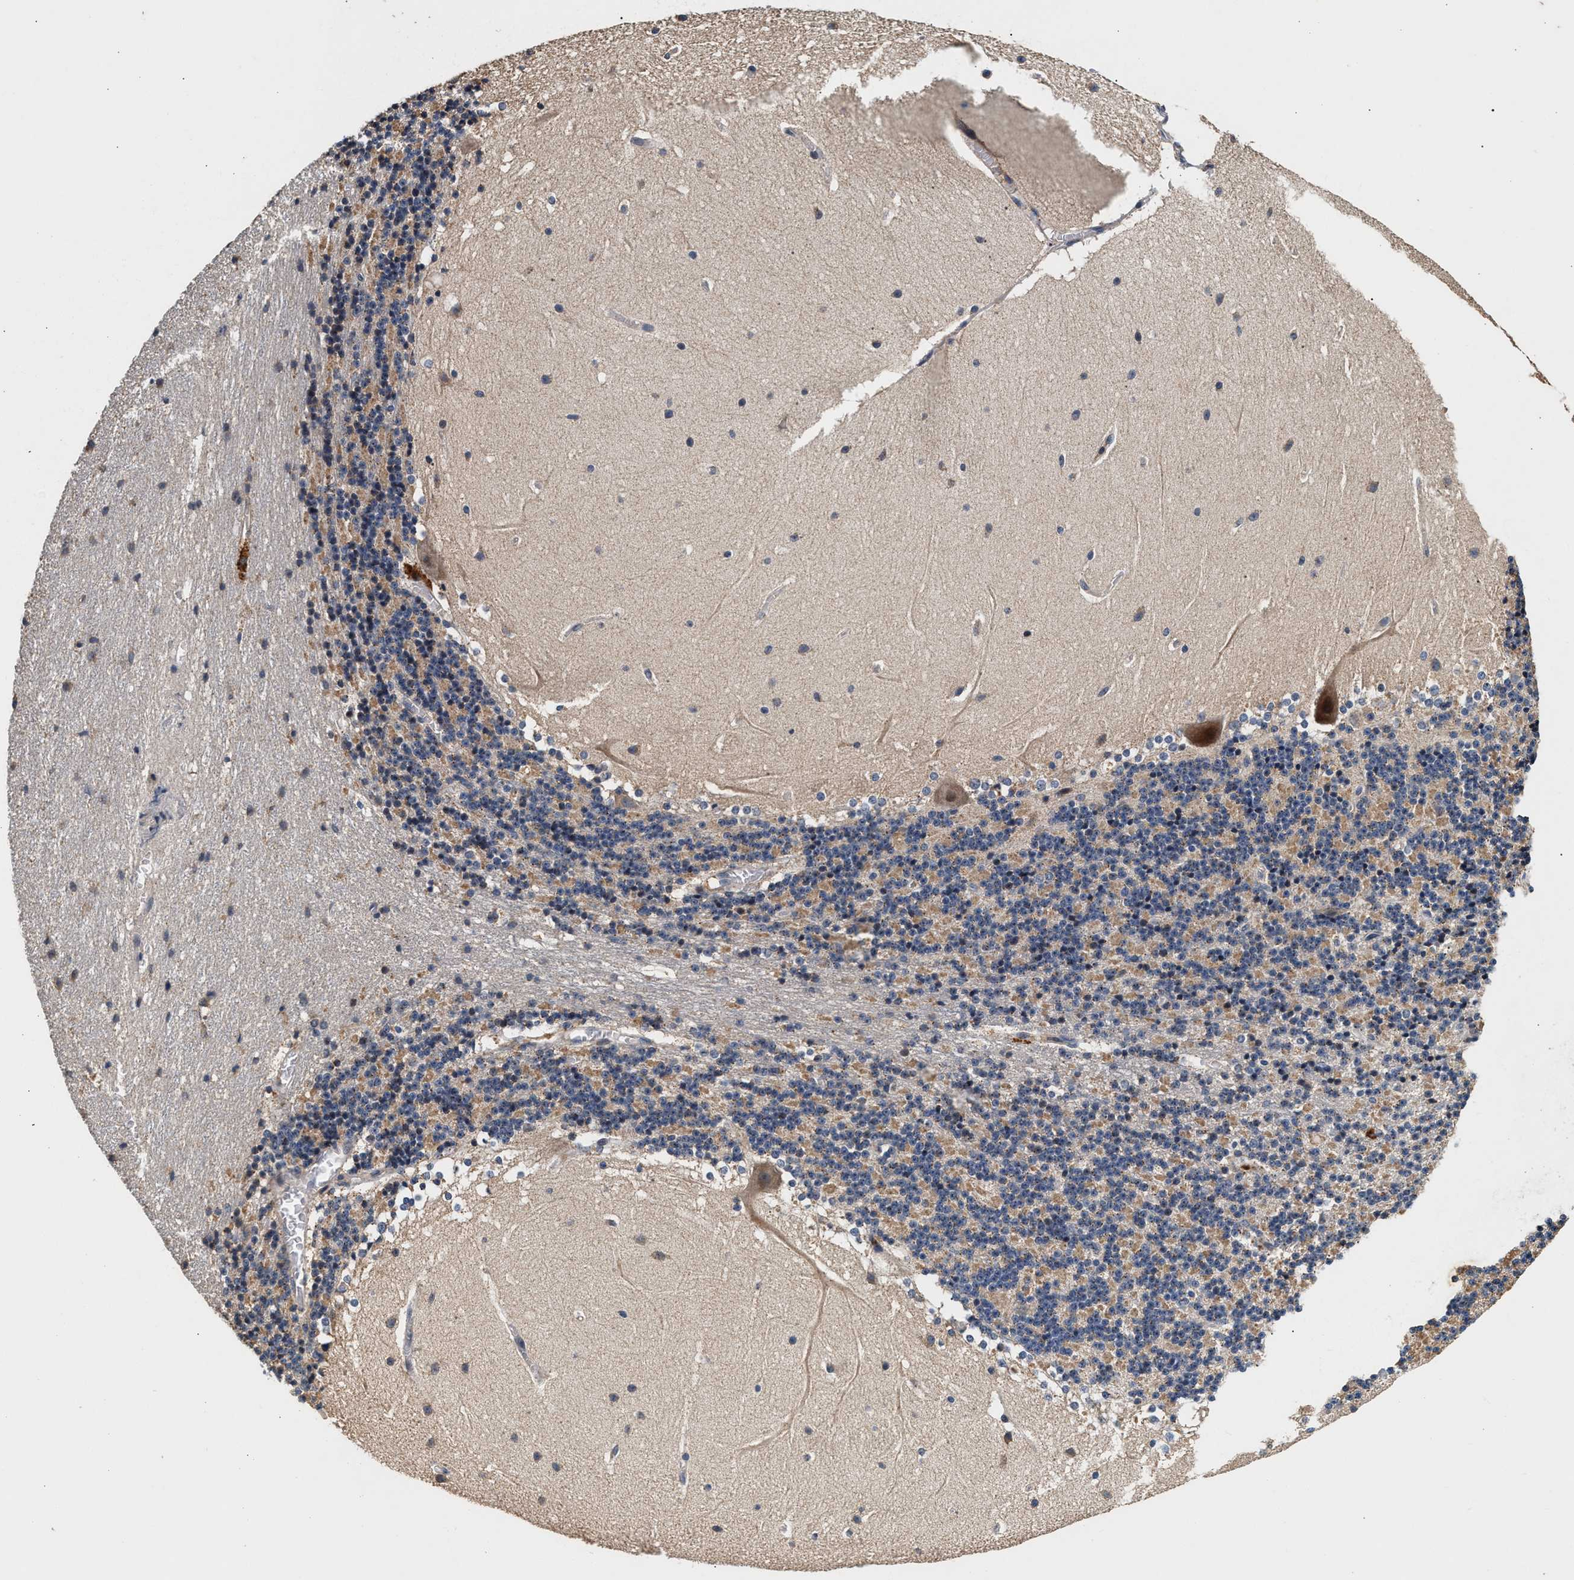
{"staining": {"intensity": "moderate", "quantity": "25%-75%", "location": "cytoplasmic/membranous"}, "tissue": "cerebellum", "cell_type": "Cells in granular layer", "image_type": "normal", "snomed": [{"axis": "morphology", "description": "Normal tissue, NOS"}, {"axis": "topography", "description": "Cerebellum"}], "caption": "DAB (3,3'-diaminobenzidine) immunohistochemical staining of unremarkable human cerebellum exhibits moderate cytoplasmic/membranous protein positivity in approximately 25%-75% of cells in granular layer. Ihc stains the protein of interest in brown and the nuclei are stained blue.", "gene": "PTGR3", "patient": {"sex": "female", "age": 19}}